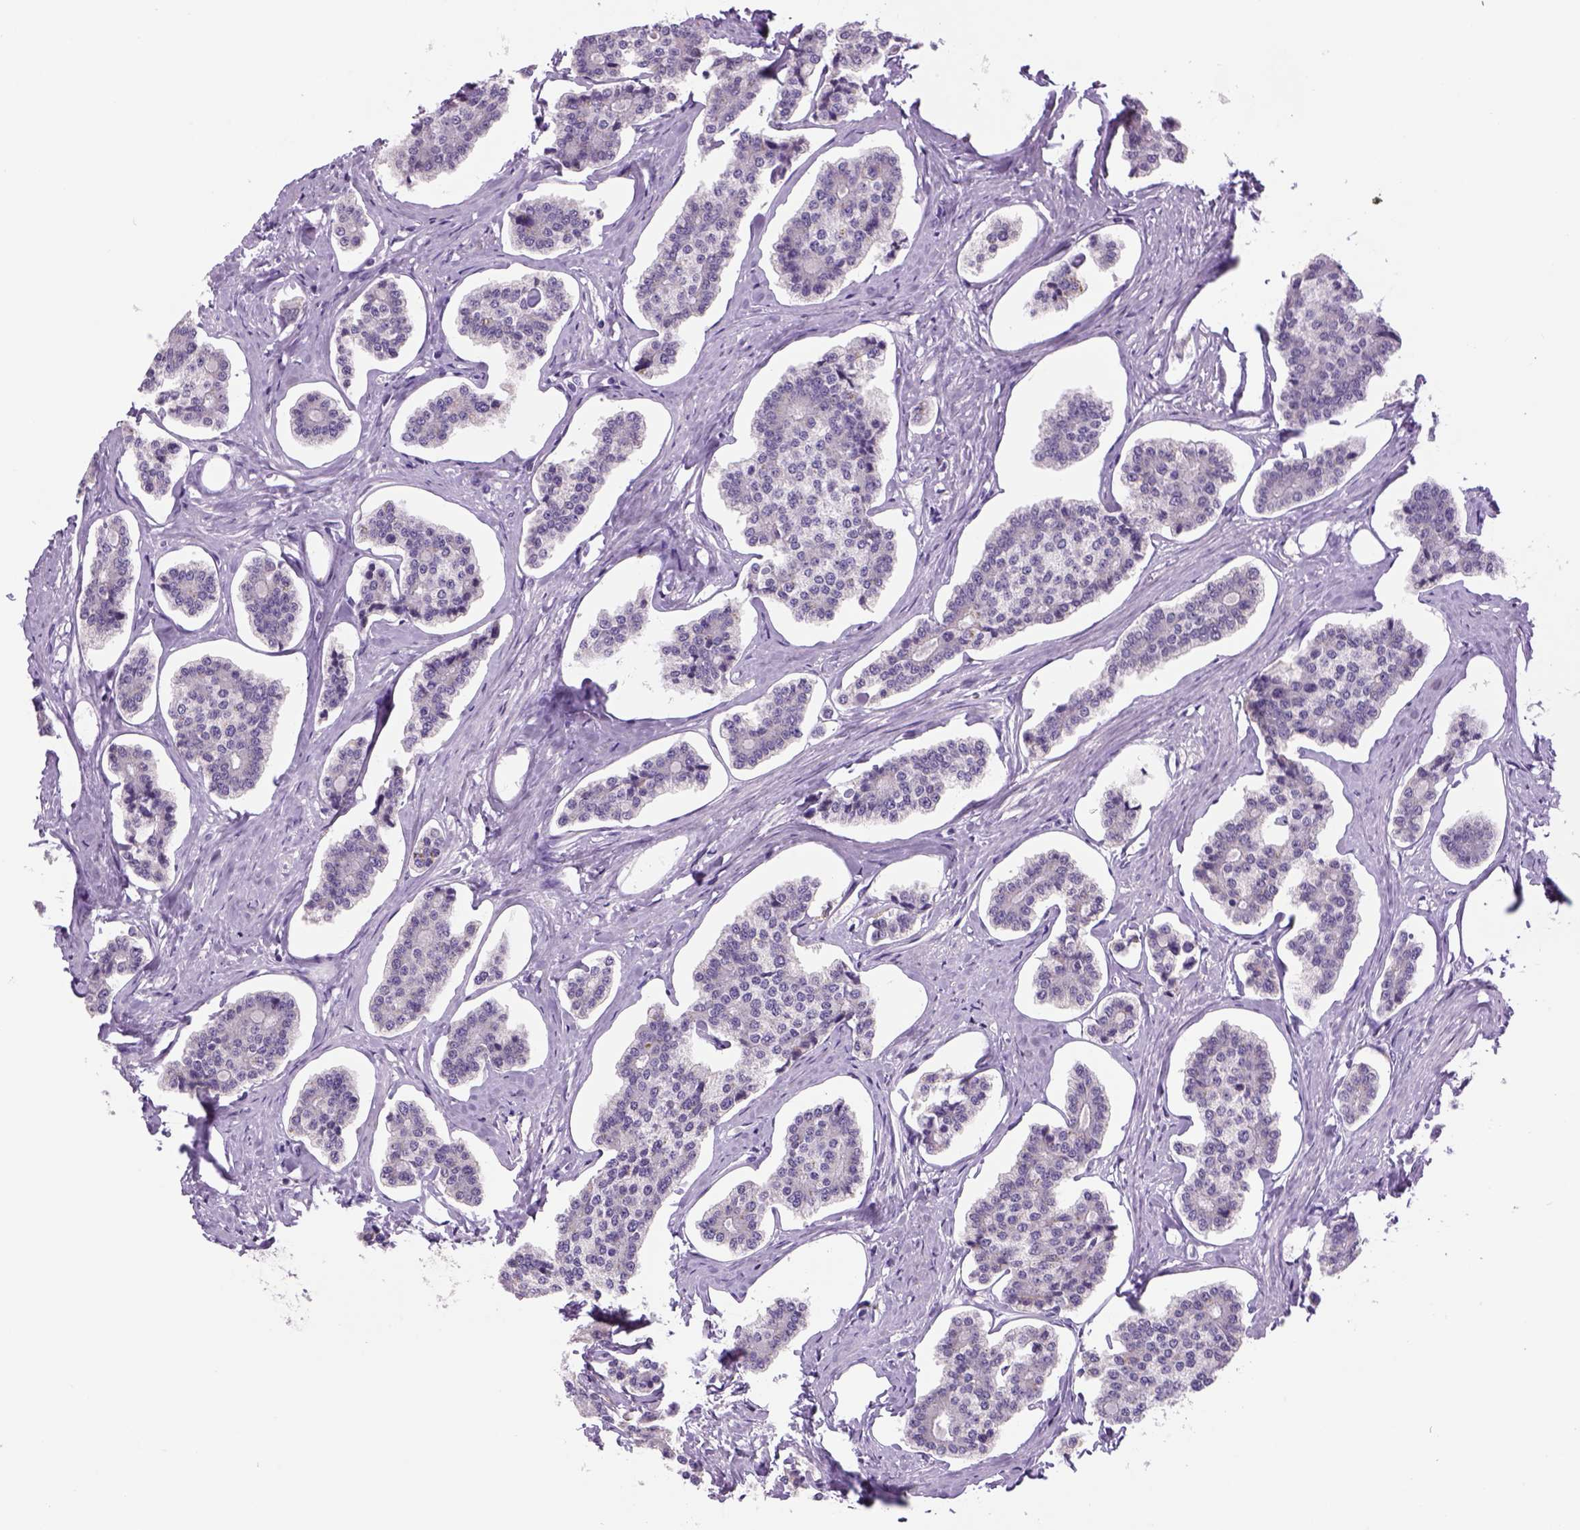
{"staining": {"intensity": "negative", "quantity": "none", "location": "none"}, "tissue": "carcinoid", "cell_type": "Tumor cells", "image_type": "cancer", "snomed": [{"axis": "morphology", "description": "Carcinoid, malignant, NOS"}, {"axis": "topography", "description": "Small intestine"}], "caption": "Immunohistochemistry (IHC) histopathology image of human carcinoid (malignant) stained for a protein (brown), which exhibits no staining in tumor cells. (DAB (3,3'-diaminobenzidine) immunohistochemistry, high magnification).", "gene": "DBH", "patient": {"sex": "female", "age": 65}}